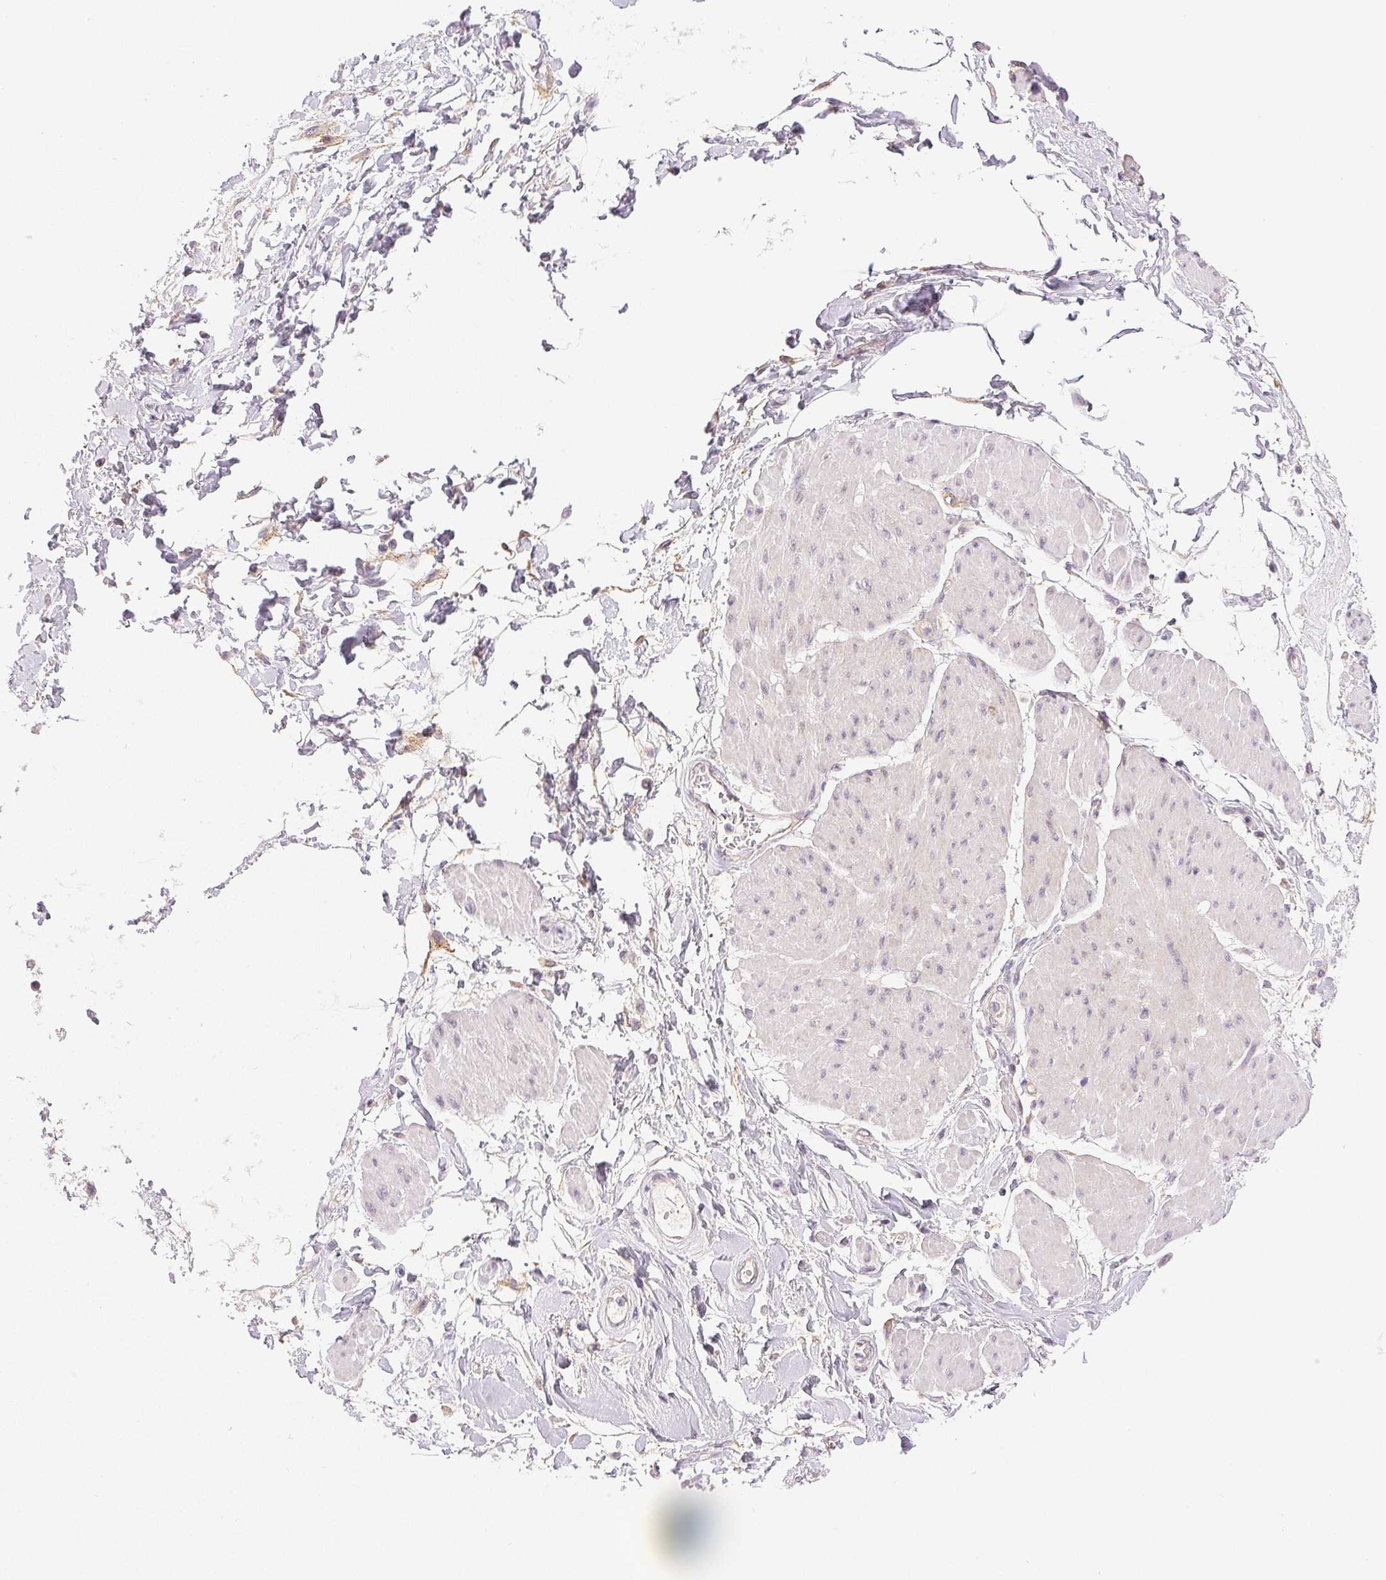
{"staining": {"intensity": "negative", "quantity": "none", "location": "none"}, "tissue": "adipose tissue", "cell_type": "Adipocytes", "image_type": "normal", "snomed": [{"axis": "morphology", "description": "Normal tissue, NOS"}, {"axis": "topography", "description": "Urinary bladder"}, {"axis": "topography", "description": "Peripheral nerve tissue"}], "caption": "The photomicrograph demonstrates no significant staining in adipocytes of adipose tissue.", "gene": "PLCB1", "patient": {"sex": "female", "age": 60}}